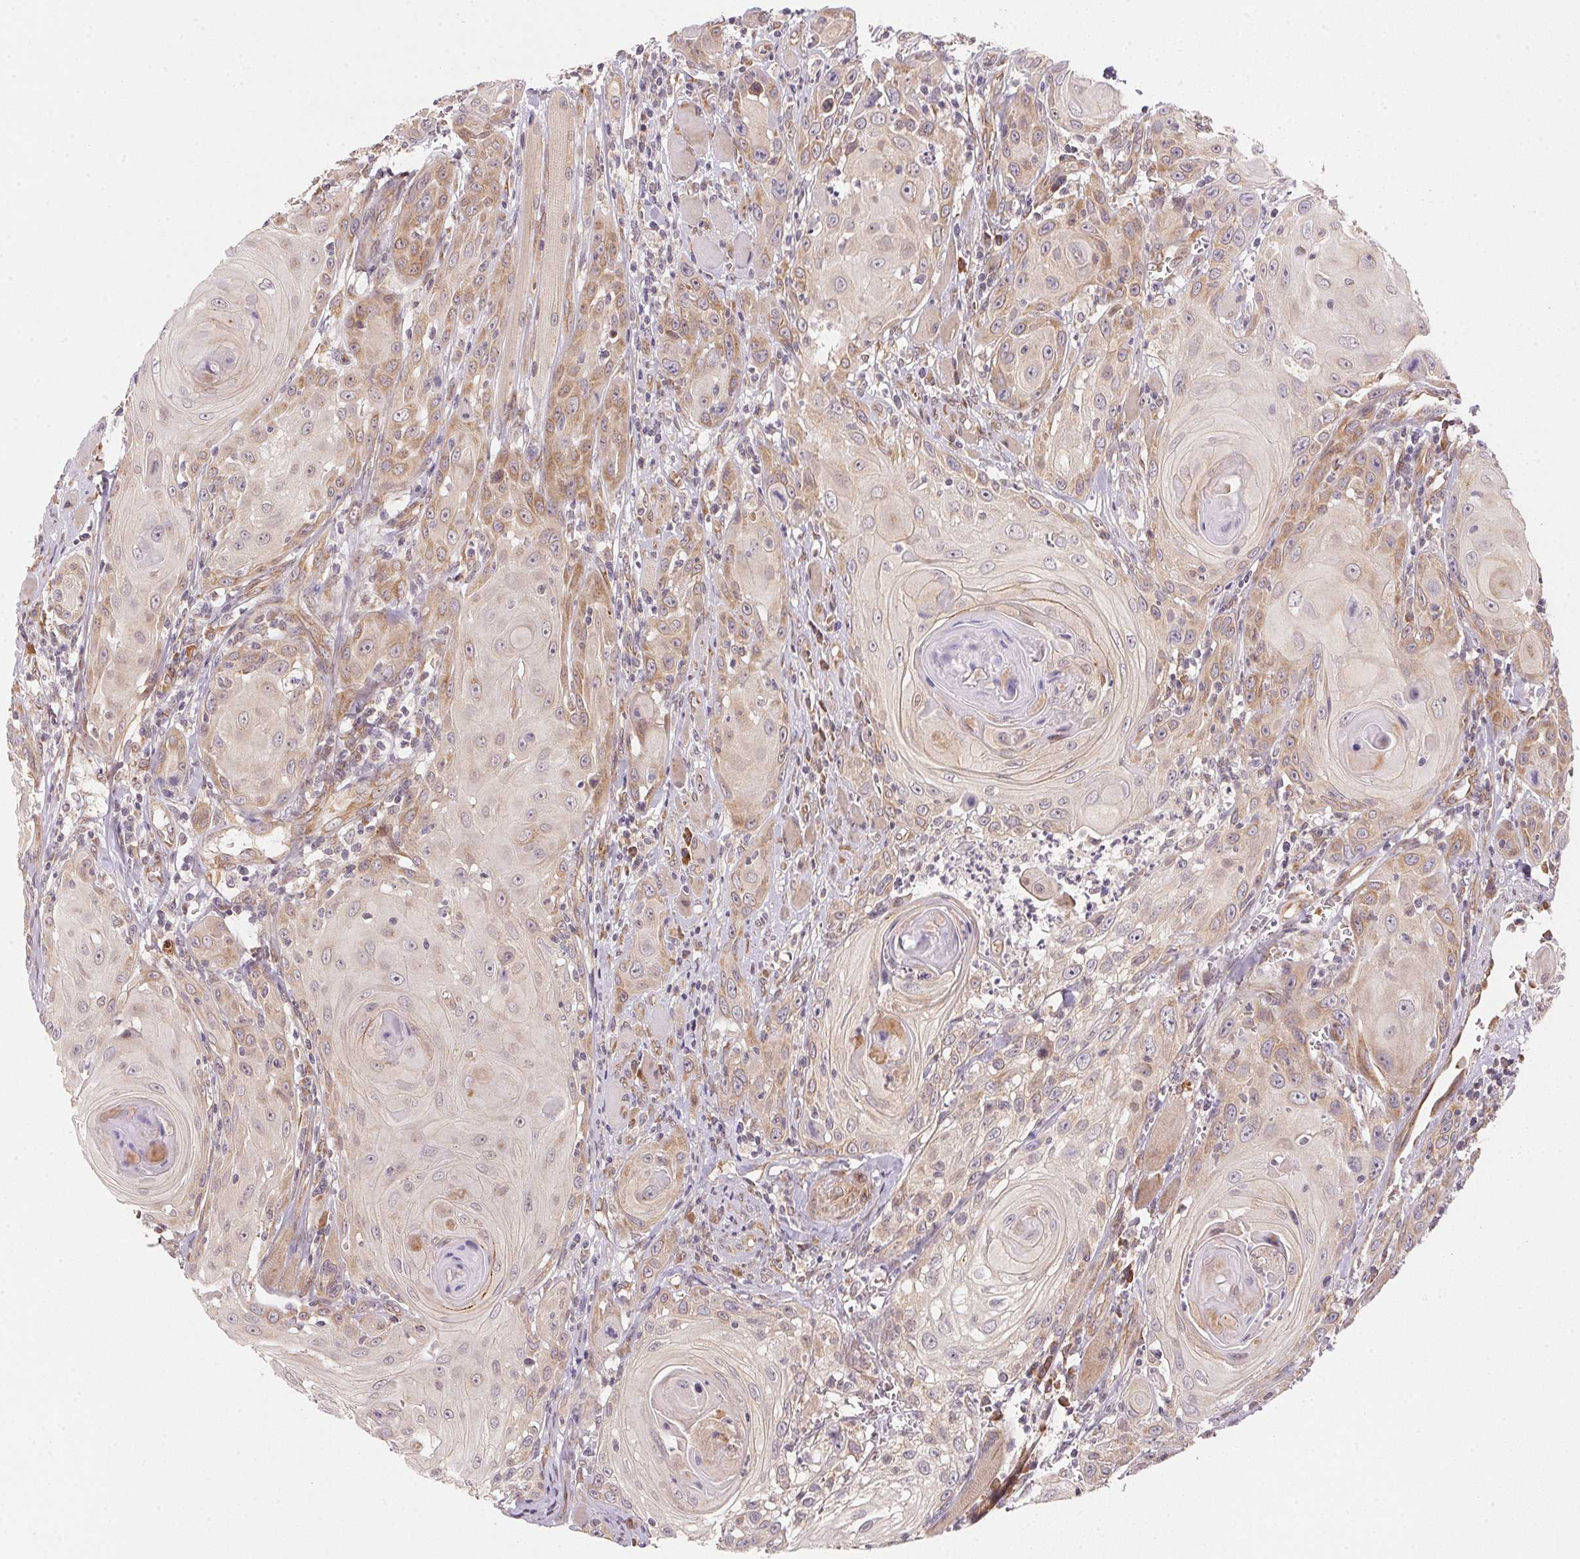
{"staining": {"intensity": "weak", "quantity": "25%-75%", "location": "cytoplasmic/membranous,nuclear"}, "tissue": "head and neck cancer", "cell_type": "Tumor cells", "image_type": "cancer", "snomed": [{"axis": "morphology", "description": "Squamous cell carcinoma, NOS"}, {"axis": "topography", "description": "Head-Neck"}], "caption": "Protein expression analysis of human head and neck squamous cell carcinoma reveals weak cytoplasmic/membranous and nuclear staining in approximately 25%-75% of tumor cells. (Stains: DAB (3,3'-diaminobenzidine) in brown, nuclei in blue, Microscopy: brightfield microscopy at high magnification).", "gene": "EI24", "patient": {"sex": "female", "age": 80}}